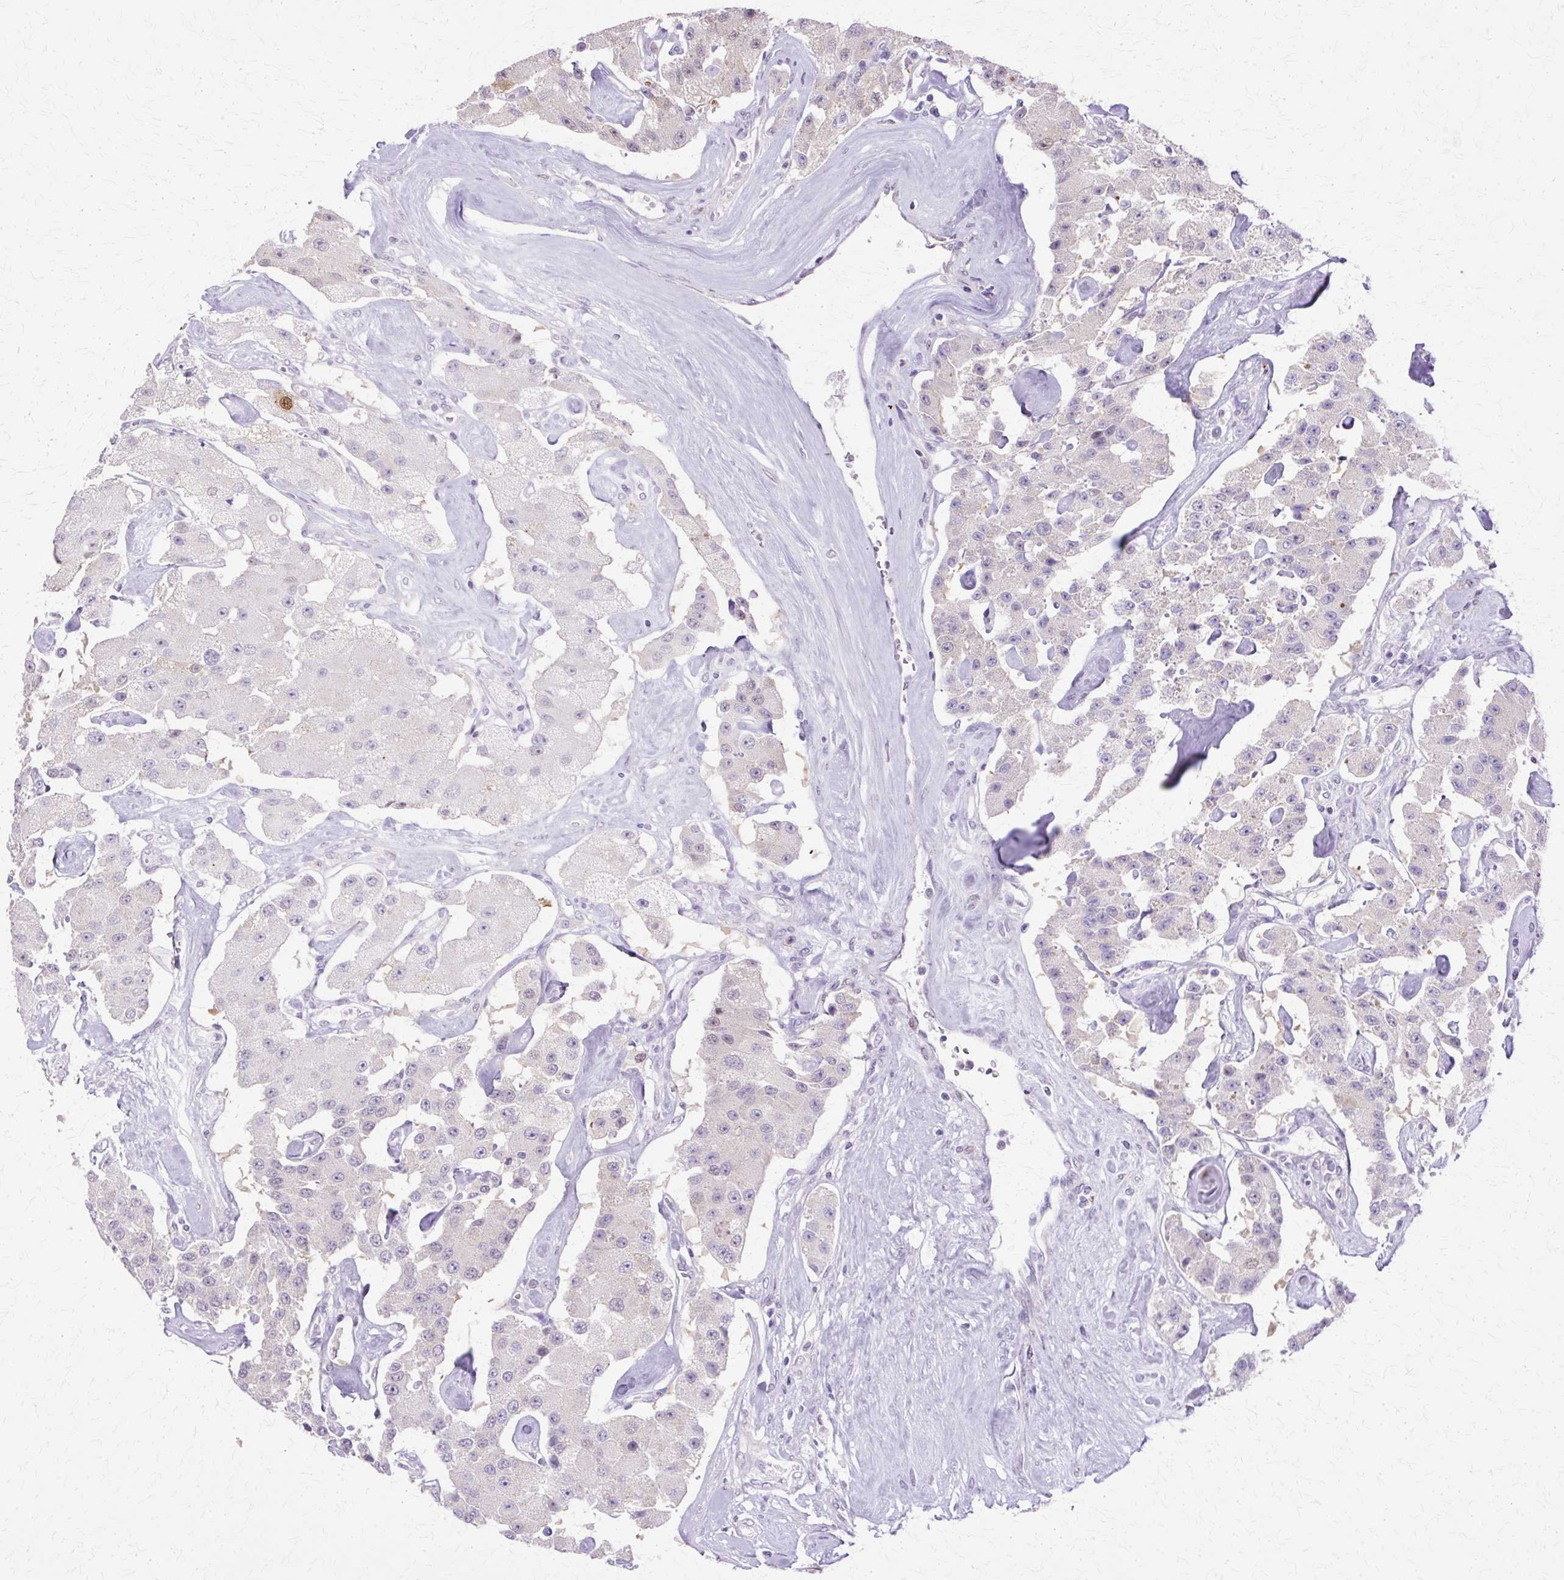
{"staining": {"intensity": "negative", "quantity": "none", "location": "none"}, "tissue": "carcinoid", "cell_type": "Tumor cells", "image_type": "cancer", "snomed": [{"axis": "morphology", "description": "Carcinoid, malignant, NOS"}, {"axis": "topography", "description": "Pancreas"}], "caption": "Immunohistochemical staining of carcinoid (malignant) exhibits no significant expression in tumor cells.", "gene": "HSPA8", "patient": {"sex": "male", "age": 41}}